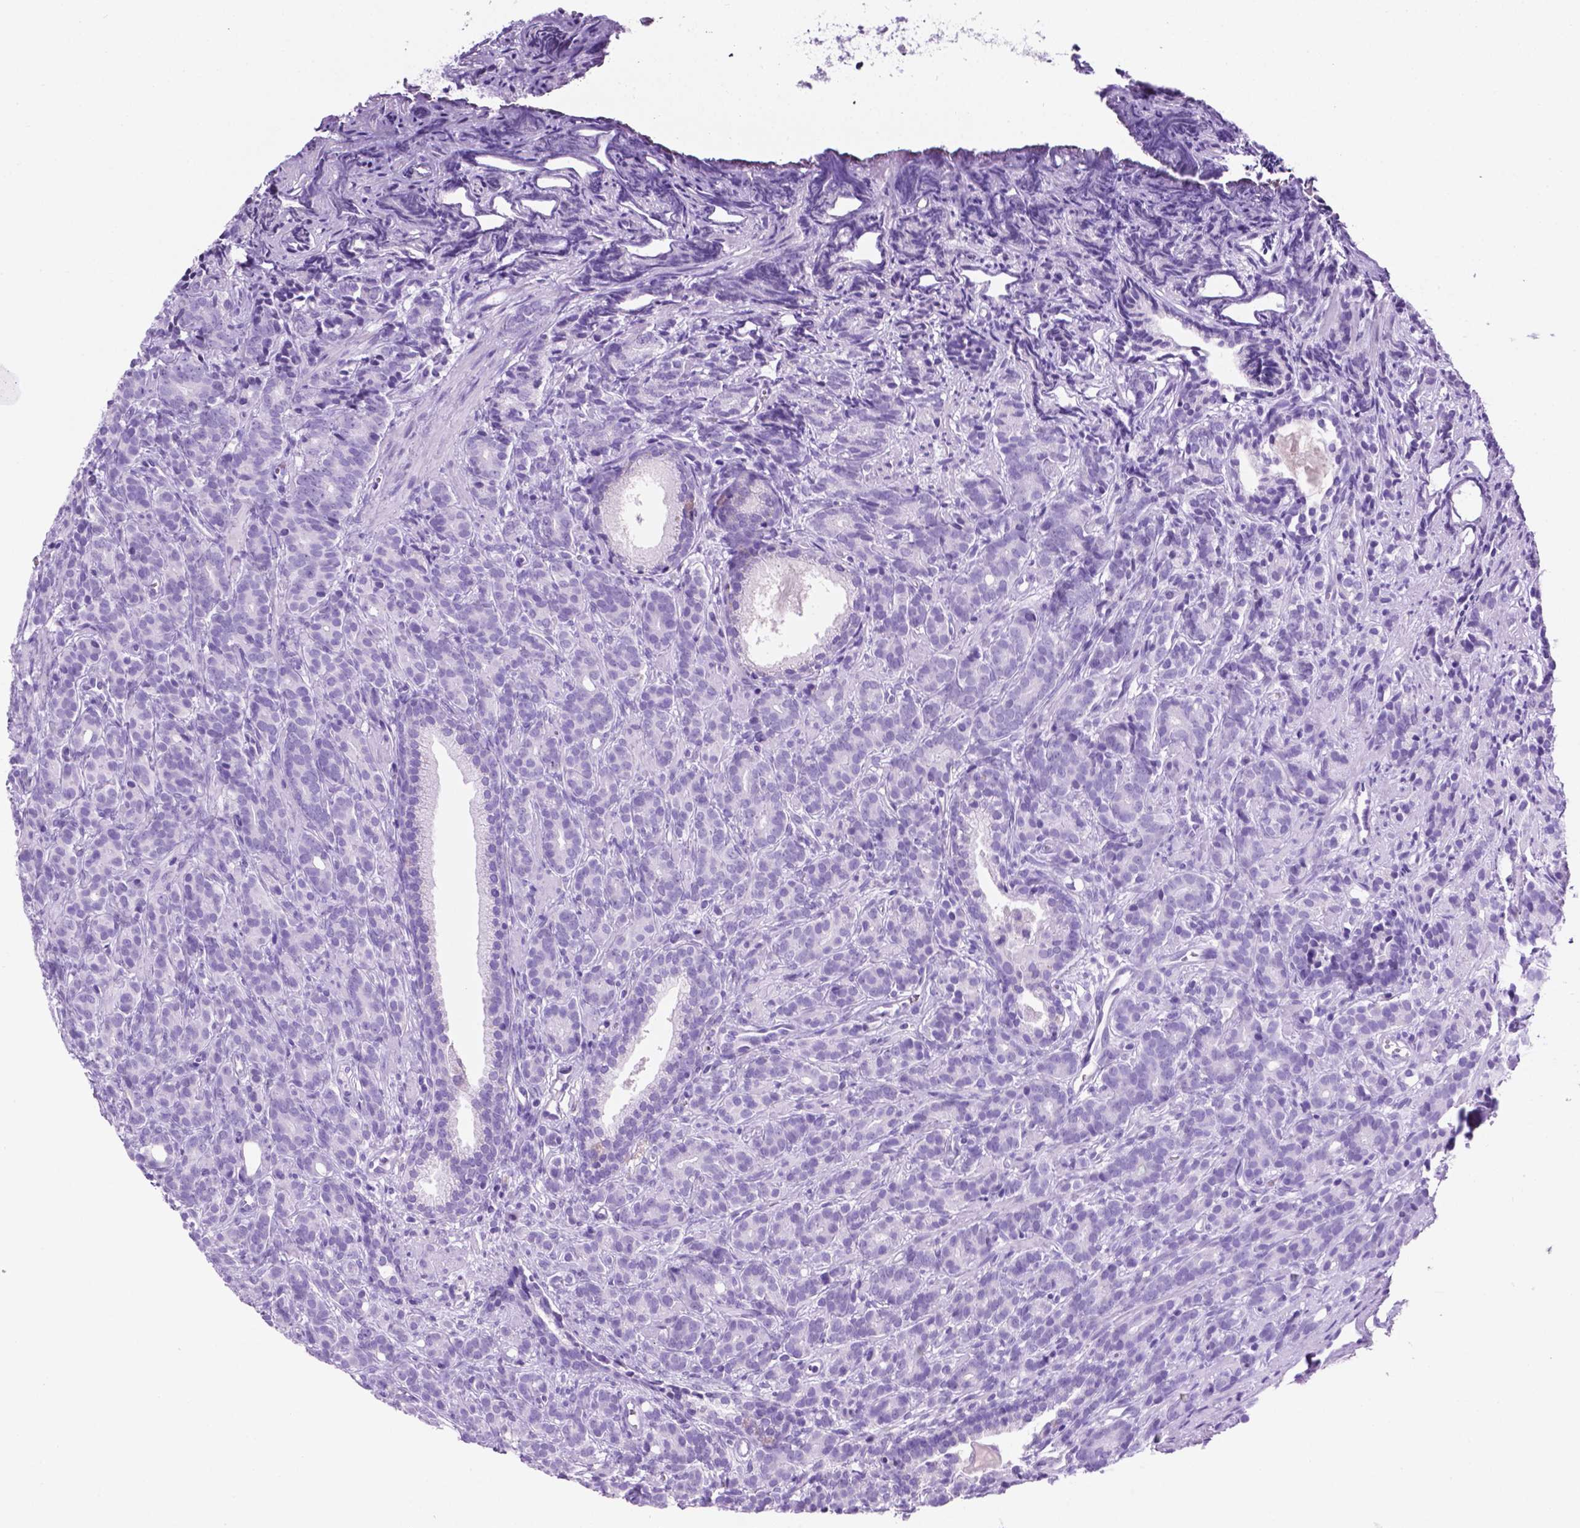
{"staining": {"intensity": "negative", "quantity": "none", "location": "none"}, "tissue": "prostate cancer", "cell_type": "Tumor cells", "image_type": "cancer", "snomed": [{"axis": "morphology", "description": "Adenocarcinoma, High grade"}, {"axis": "topography", "description": "Prostate"}], "caption": "Protein analysis of prostate cancer demonstrates no significant expression in tumor cells.", "gene": "C17orf107", "patient": {"sex": "male", "age": 84}}